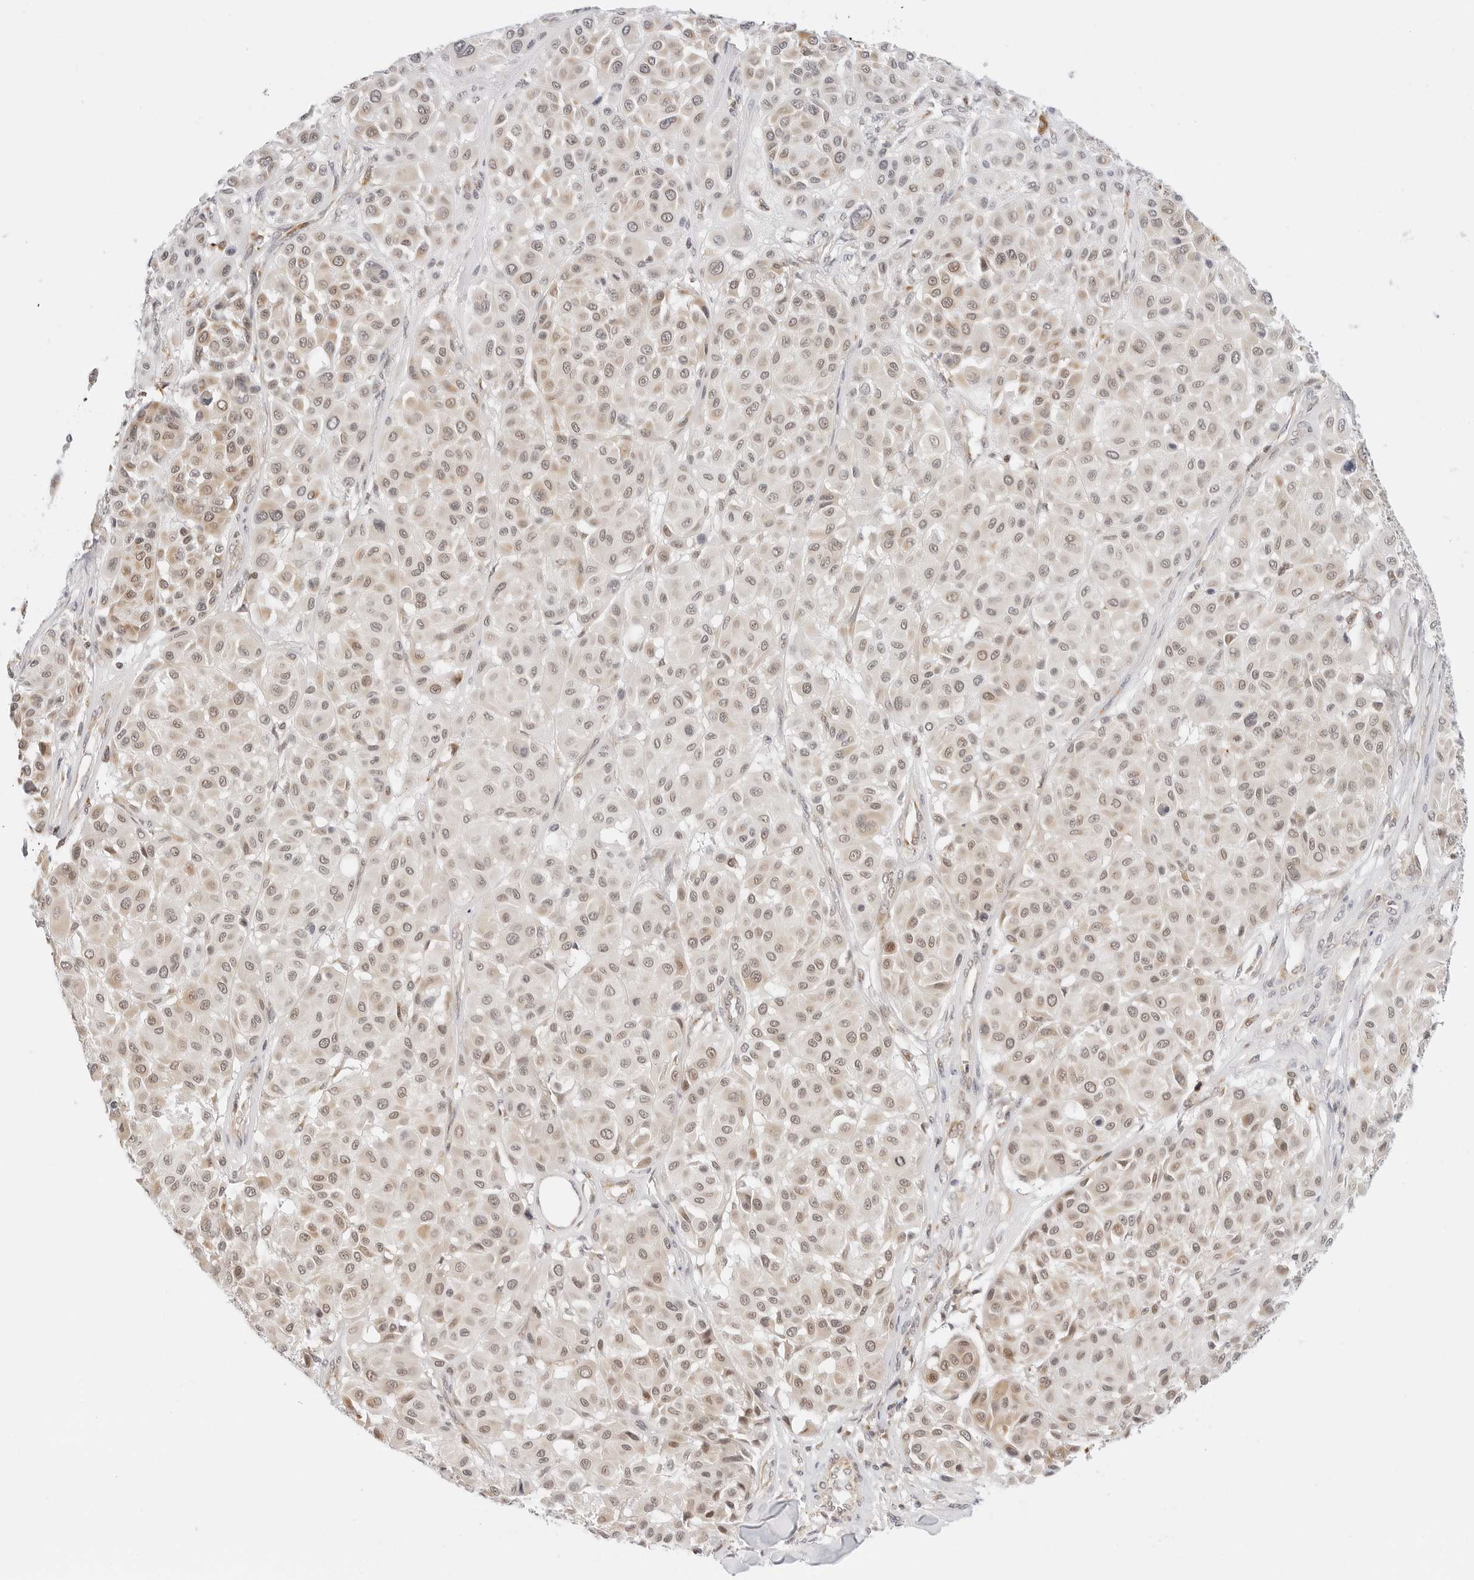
{"staining": {"intensity": "weak", "quantity": ">75%", "location": "cytoplasmic/membranous,nuclear"}, "tissue": "melanoma", "cell_type": "Tumor cells", "image_type": "cancer", "snomed": [{"axis": "morphology", "description": "Malignant melanoma, Metastatic site"}, {"axis": "topography", "description": "Soft tissue"}], "caption": "This histopathology image demonstrates immunohistochemistry staining of human malignant melanoma (metastatic site), with low weak cytoplasmic/membranous and nuclear positivity in about >75% of tumor cells.", "gene": "GORAB", "patient": {"sex": "male", "age": 41}}